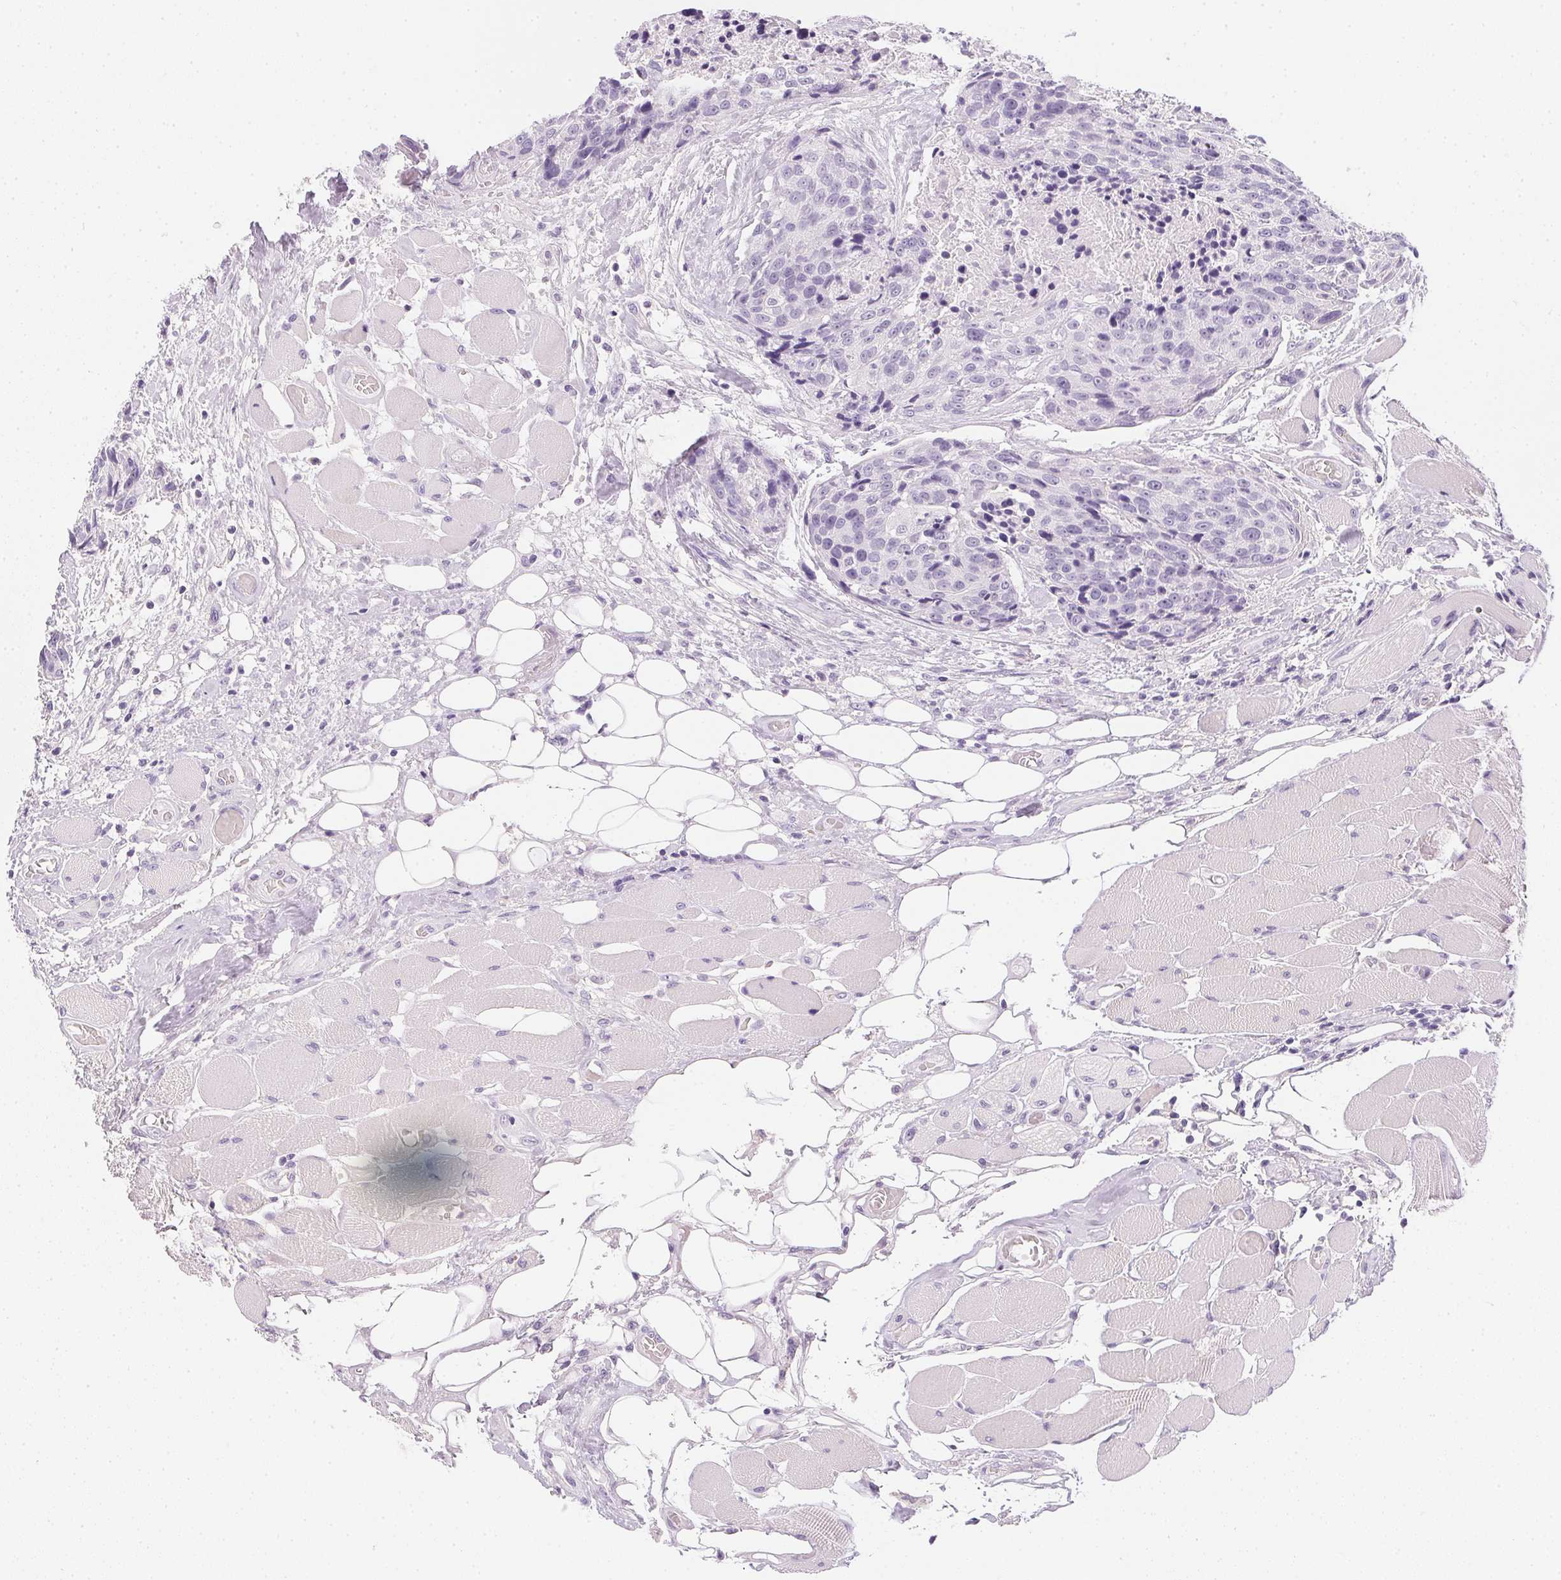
{"staining": {"intensity": "negative", "quantity": "none", "location": "none"}, "tissue": "head and neck cancer", "cell_type": "Tumor cells", "image_type": "cancer", "snomed": [{"axis": "morphology", "description": "Squamous cell carcinoma, NOS"}, {"axis": "topography", "description": "Oral tissue"}, {"axis": "topography", "description": "Head-Neck"}], "caption": "High magnification brightfield microscopy of head and neck squamous cell carcinoma stained with DAB (brown) and counterstained with hematoxylin (blue): tumor cells show no significant positivity.", "gene": "PPY", "patient": {"sex": "male", "age": 64}}